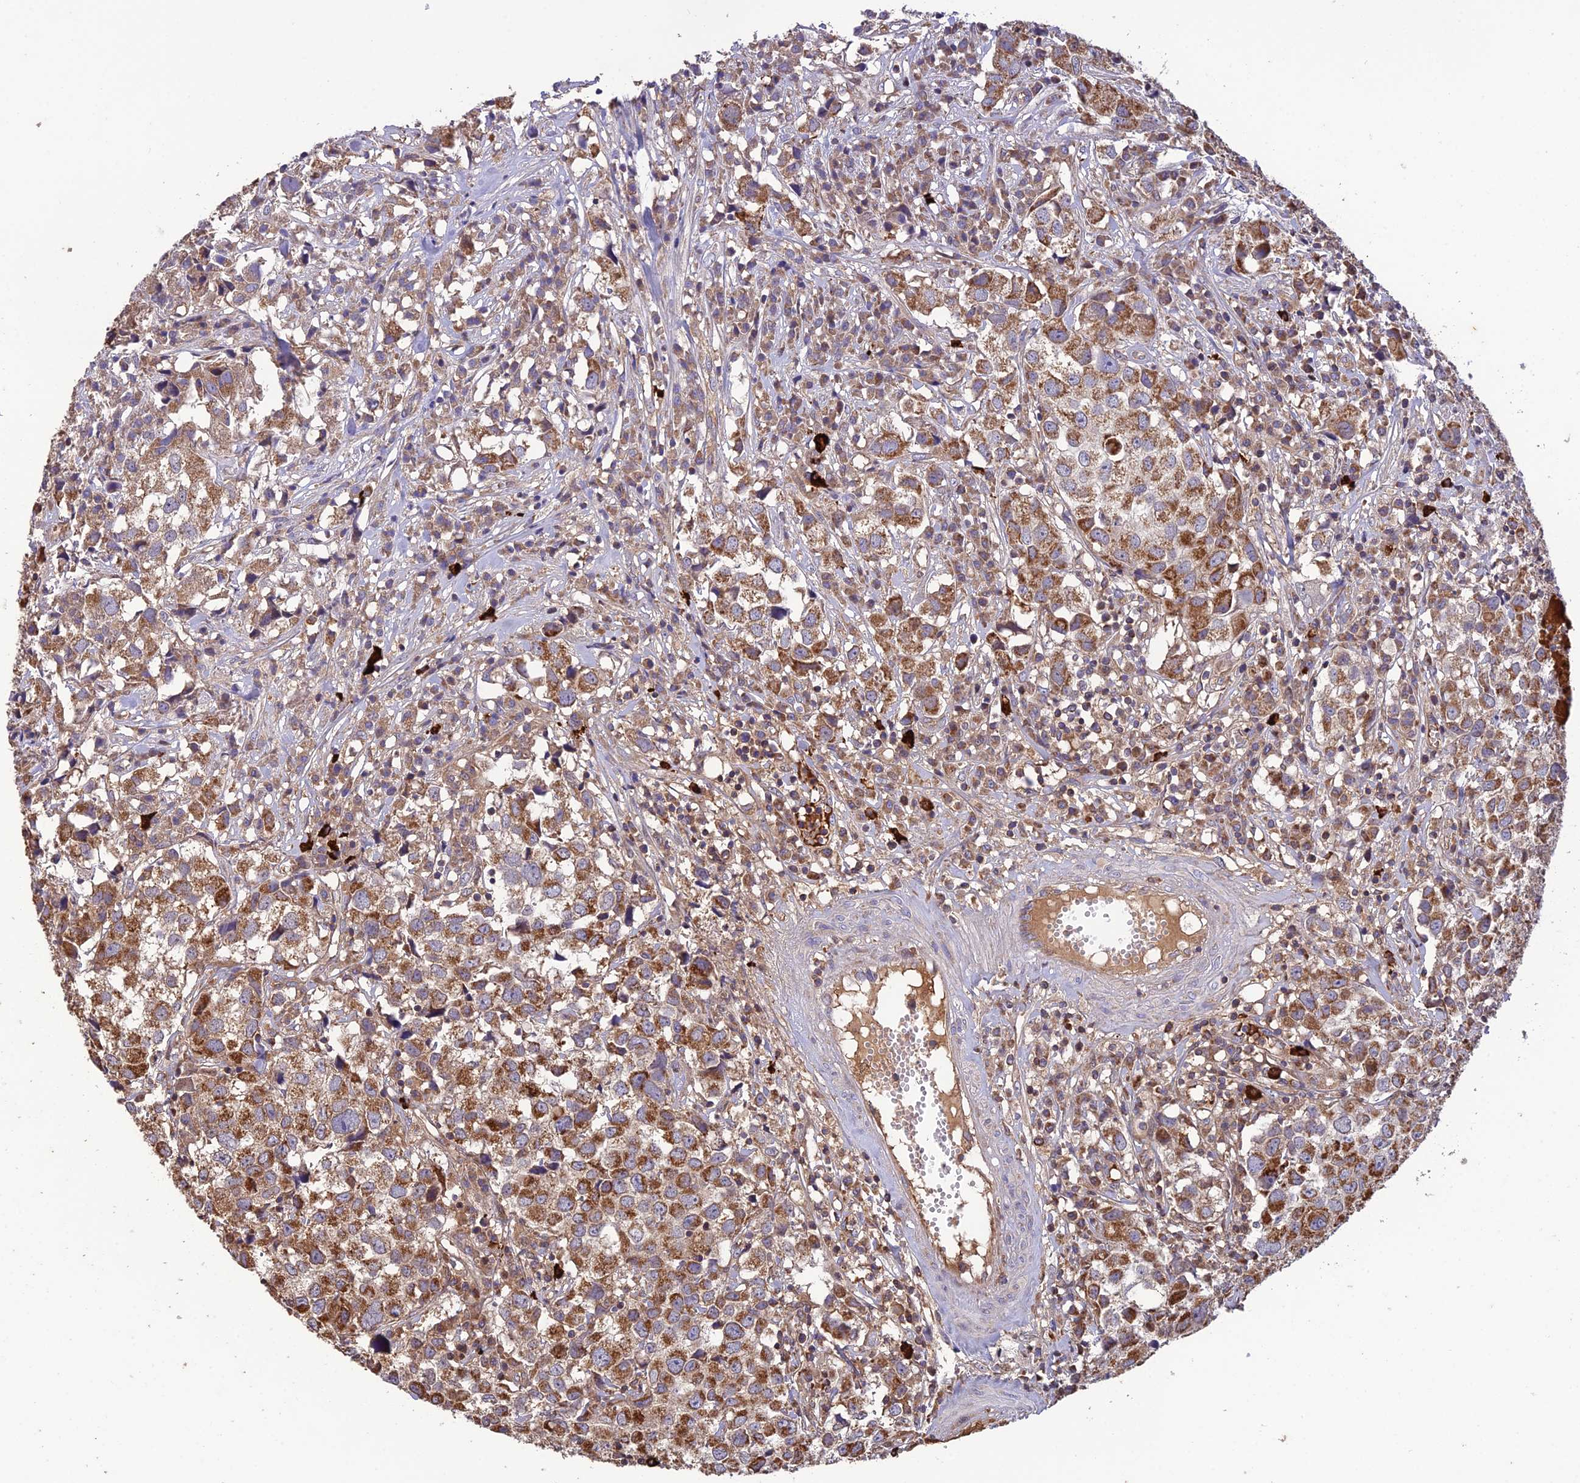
{"staining": {"intensity": "strong", "quantity": ">75%", "location": "cytoplasmic/membranous"}, "tissue": "urothelial cancer", "cell_type": "Tumor cells", "image_type": "cancer", "snomed": [{"axis": "morphology", "description": "Urothelial carcinoma, High grade"}, {"axis": "topography", "description": "Urinary bladder"}], "caption": "Strong cytoplasmic/membranous staining for a protein is present in about >75% of tumor cells of urothelial carcinoma (high-grade) using immunohistochemistry.", "gene": "MIOS", "patient": {"sex": "female", "age": 75}}